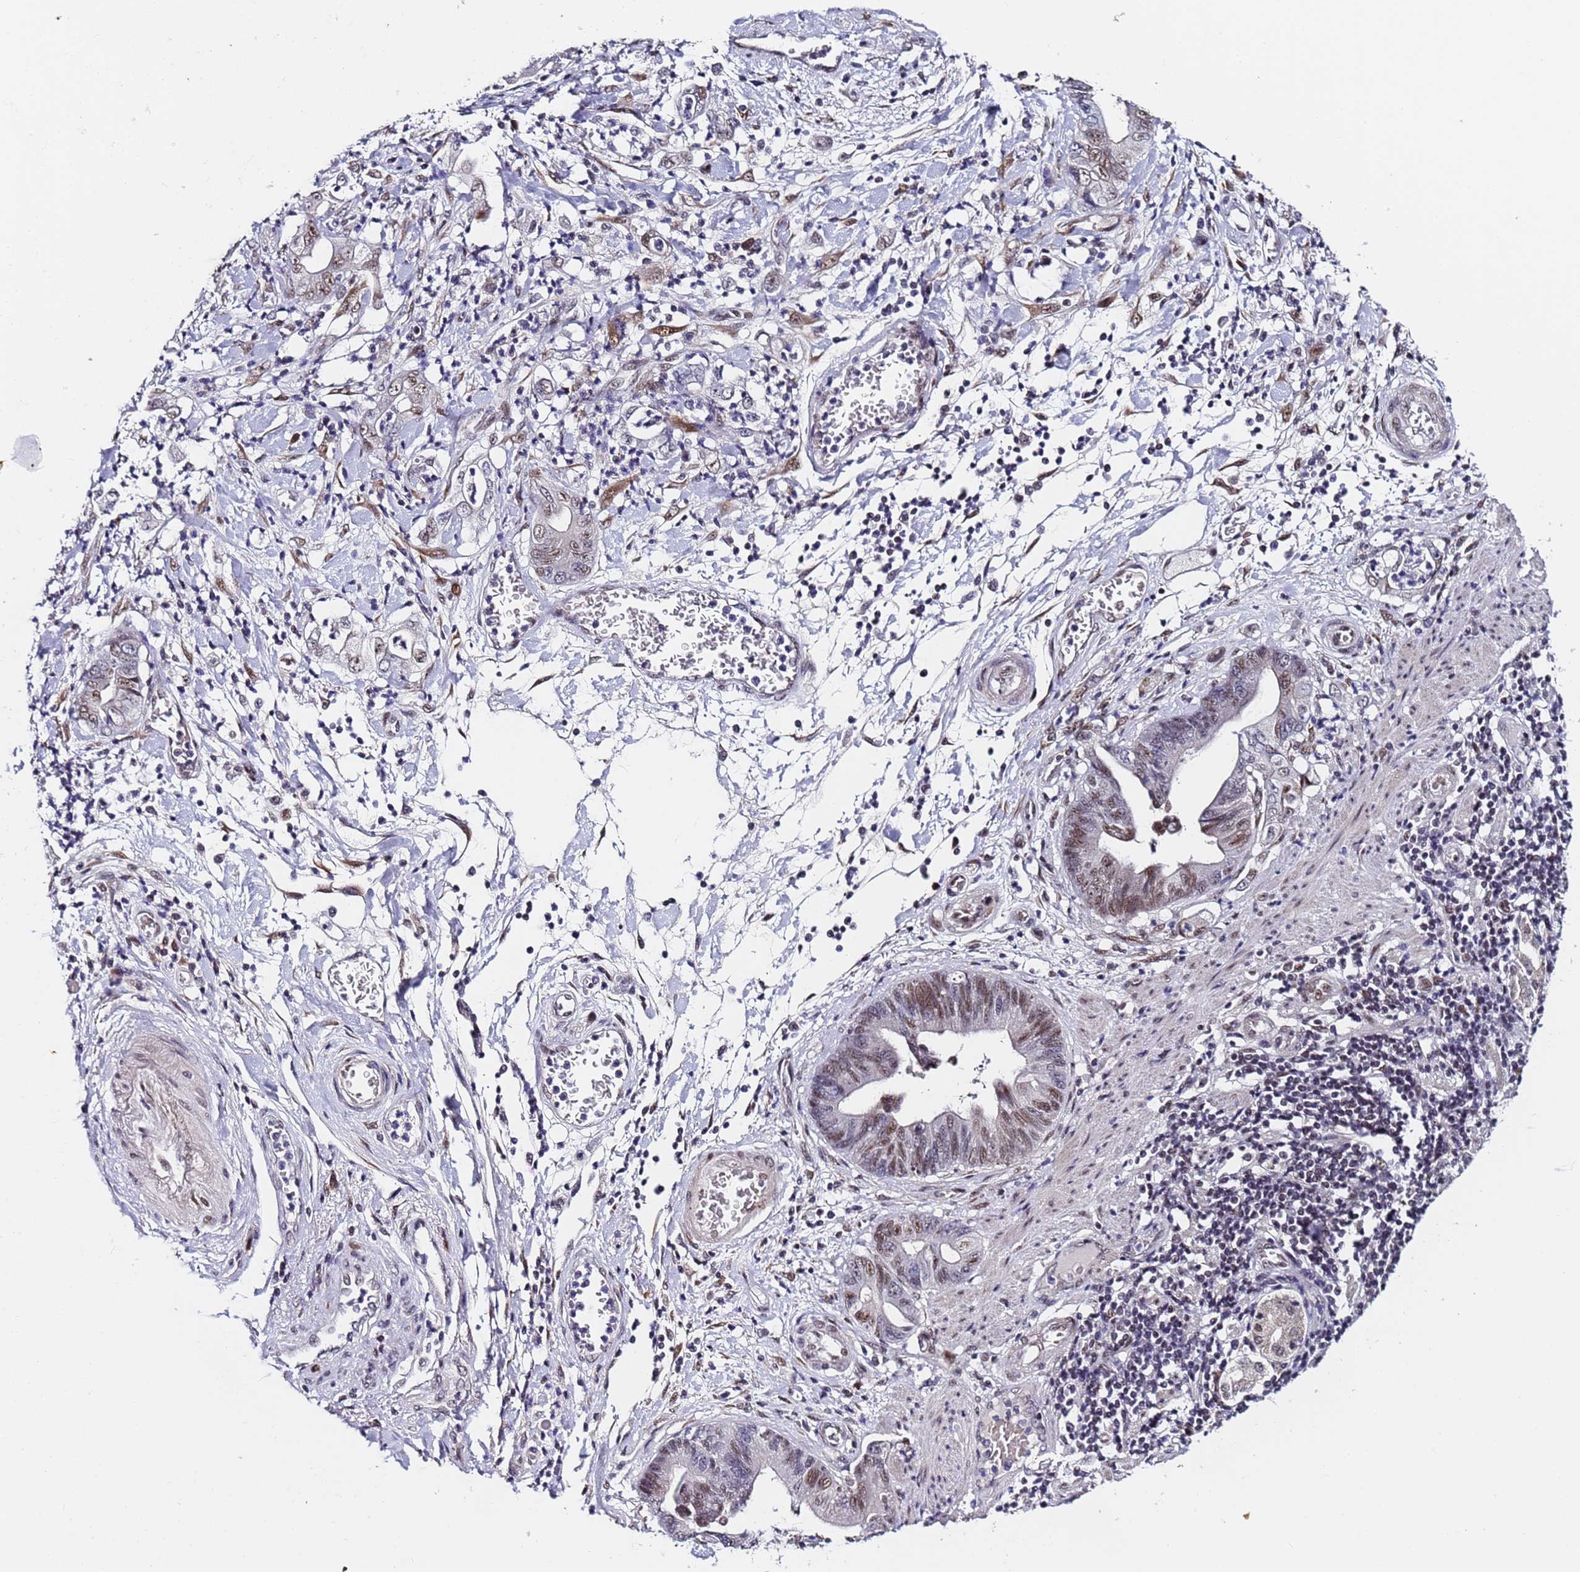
{"staining": {"intensity": "moderate", "quantity": "25%-75%", "location": "nuclear"}, "tissue": "stomach cancer", "cell_type": "Tumor cells", "image_type": "cancer", "snomed": [{"axis": "morphology", "description": "Adenocarcinoma, NOS"}, {"axis": "topography", "description": "Stomach"}], "caption": "Immunohistochemical staining of stomach cancer (adenocarcinoma) displays medium levels of moderate nuclear staining in about 25%-75% of tumor cells. (IHC, brightfield microscopy, high magnification).", "gene": "FNBP4", "patient": {"sex": "female", "age": 73}}